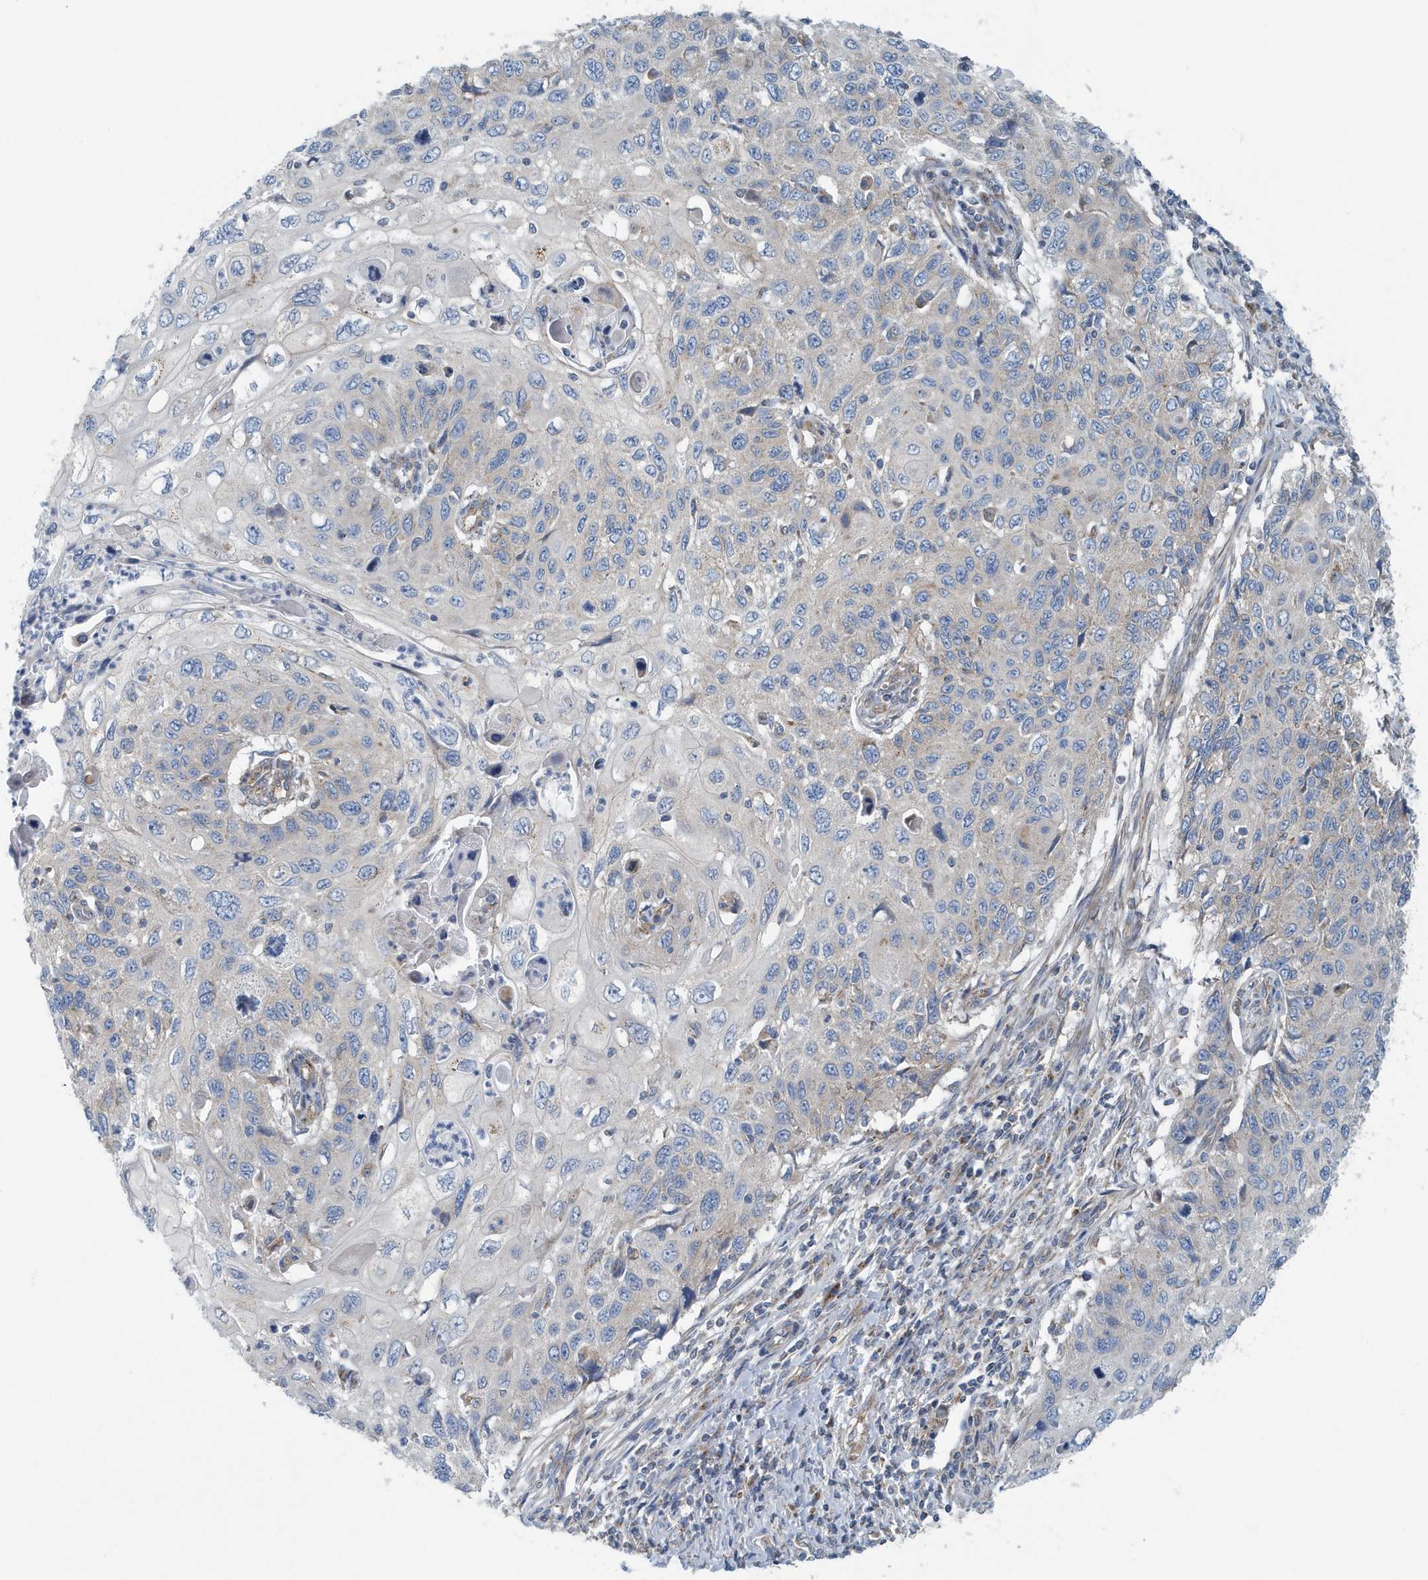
{"staining": {"intensity": "negative", "quantity": "none", "location": "none"}, "tissue": "cervical cancer", "cell_type": "Tumor cells", "image_type": "cancer", "snomed": [{"axis": "morphology", "description": "Squamous cell carcinoma, NOS"}, {"axis": "topography", "description": "Cervix"}], "caption": "This histopathology image is of cervical cancer (squamous cell carcinoma) stained with IHC to label a protein in brown with the nuclei are counter-stained blue. There is no staining in tumor cells.", "gene": "PPM1M", "patient": {"sex": "female", "age": 70}}